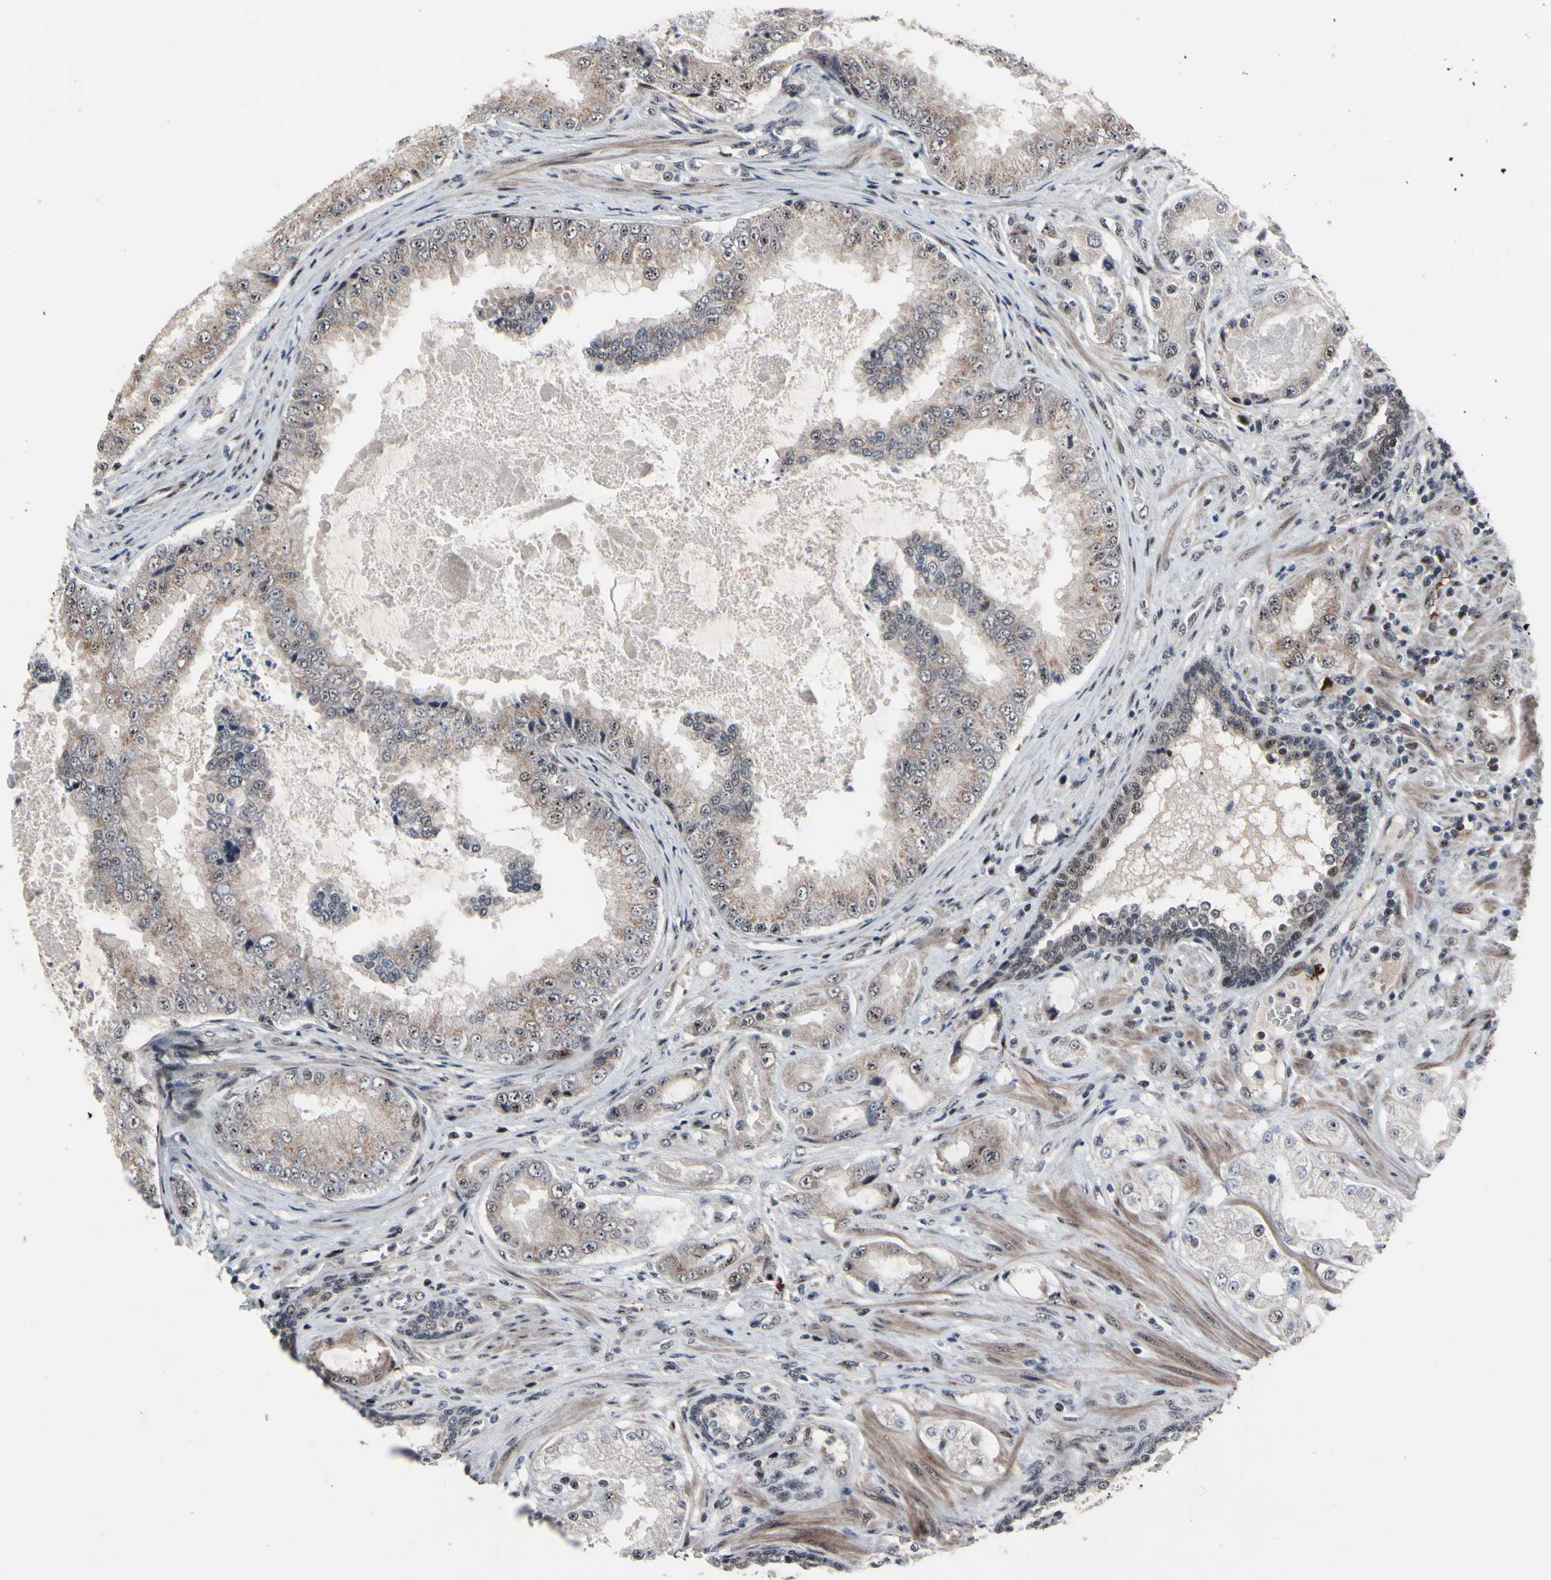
{"staining": {"intensity": "weak", "quantity": "25%-75%", "location": "cytoplasmic/membranous,nuclear"}, "tissue": "prostate cancer", "cell_type": "Tumor cells", "image_type": "cancer", "snomed": [{"axis": "morphology", "description": "Adenocarcinoma, High grade"}, {"axis": "topography", "description": "Prostate"}], "caption": "High-magnification brightfield microscopy of adenocarcinoma (high-grade) (prostate) stained with DAB (brown) and counterstained with hematoxylin (blue). tumor cells exhibit weak cytoplasmic/membranous and nuclear positivity is seen in about25%-75% of cells. The staining was performed using DAB, with brown indicating positive protein expression. Nuclei are stained blue with hematoxylin.", "gene": "SOX7", "patient": {"sex": "male", "age": 73}}